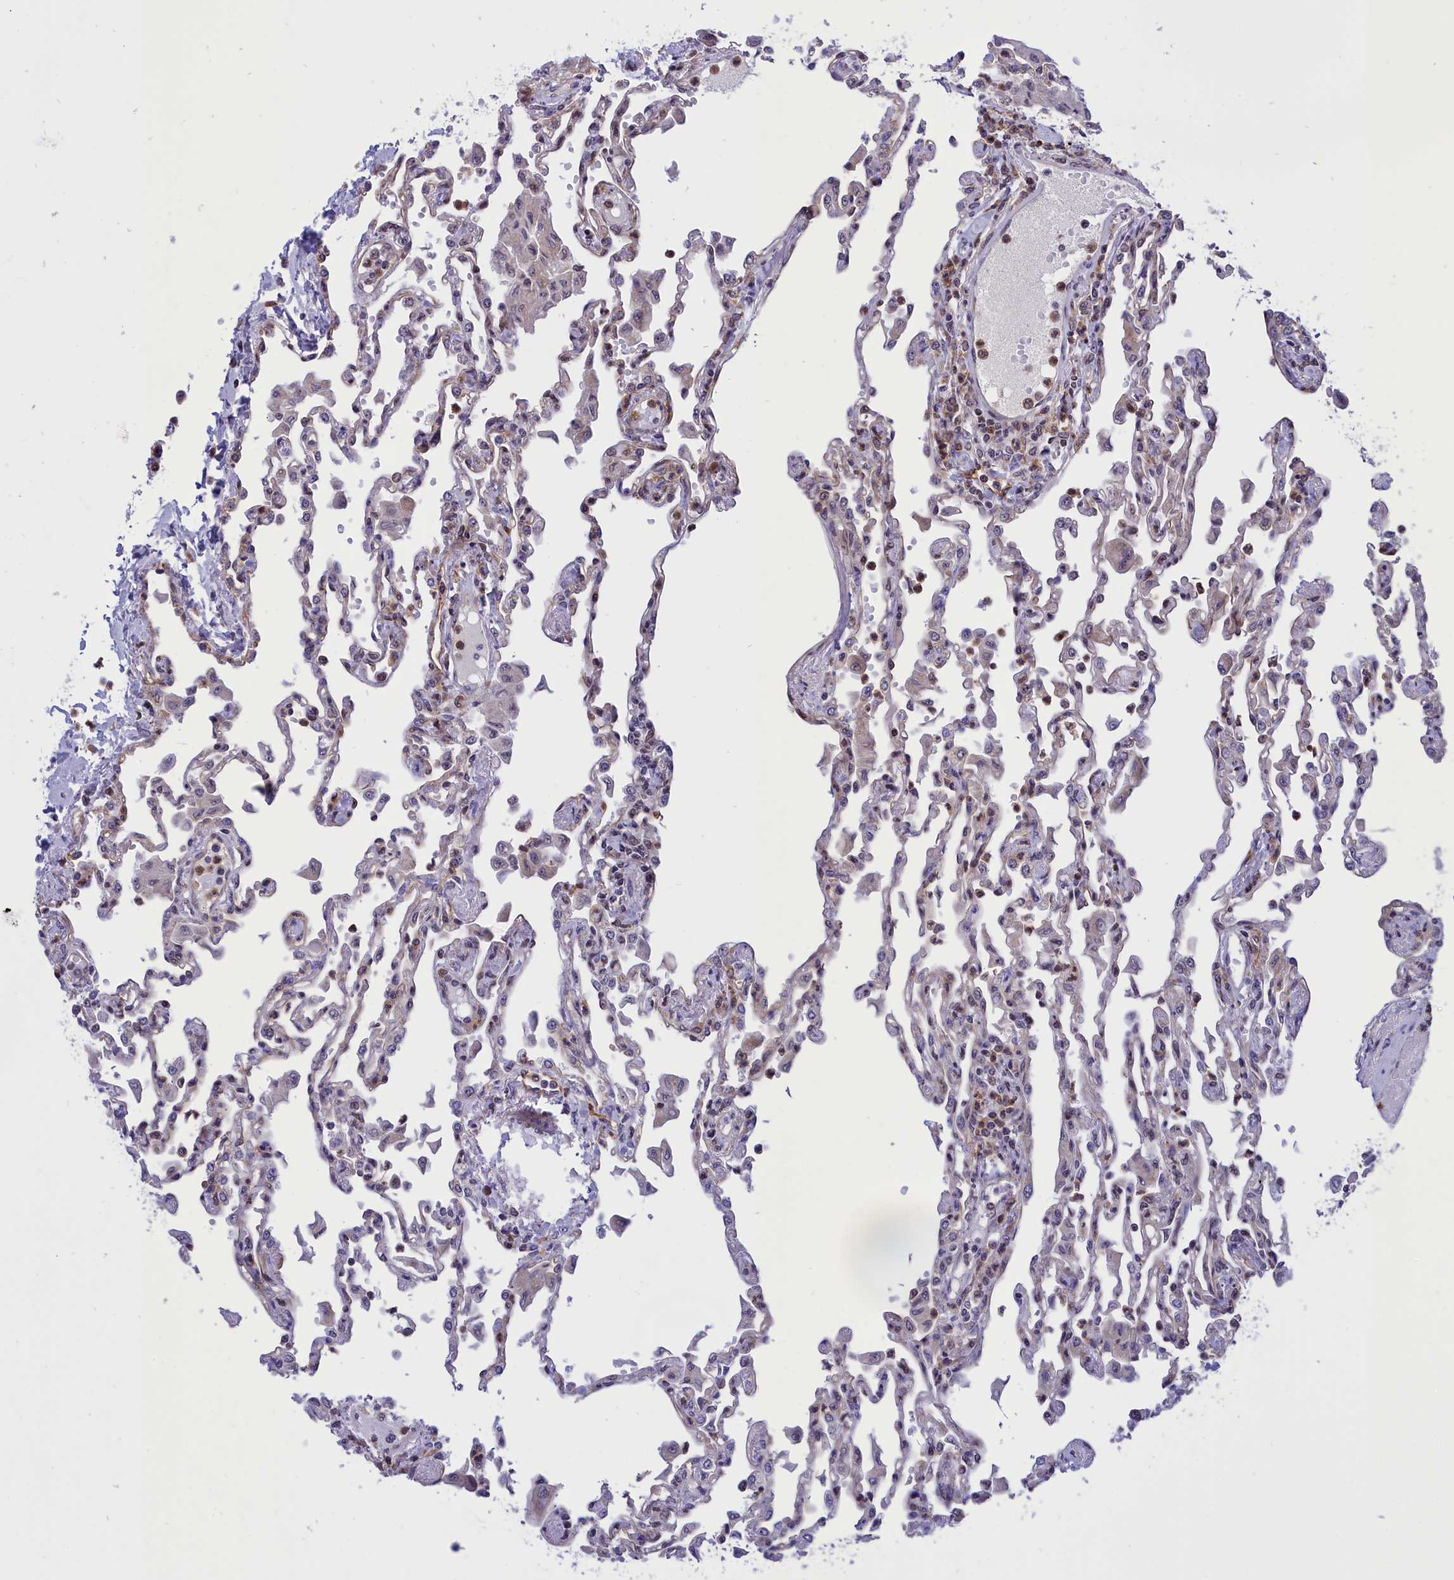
{"staining": {"intensity": "weak", "quantity": "<25%", "location": "cytoplasmic/membranous"}, "tissue": "lung", "cell_type": "Alveolar cells", "image_type": "normal", "snomed": [{"axis": "morphology", "description": "Normal tissue, NOS"}, {"axis": "topography", "description": "Bronchus"}, {"axis": "topography", "description": "Lung"}], "caption": "This is an immunohistochemistry (IHC) photomicrograph of benign human lung. There is no positivity in alveolar cells.", "gene": "MPND", "patient": {"sex": "female", "age": 49}}